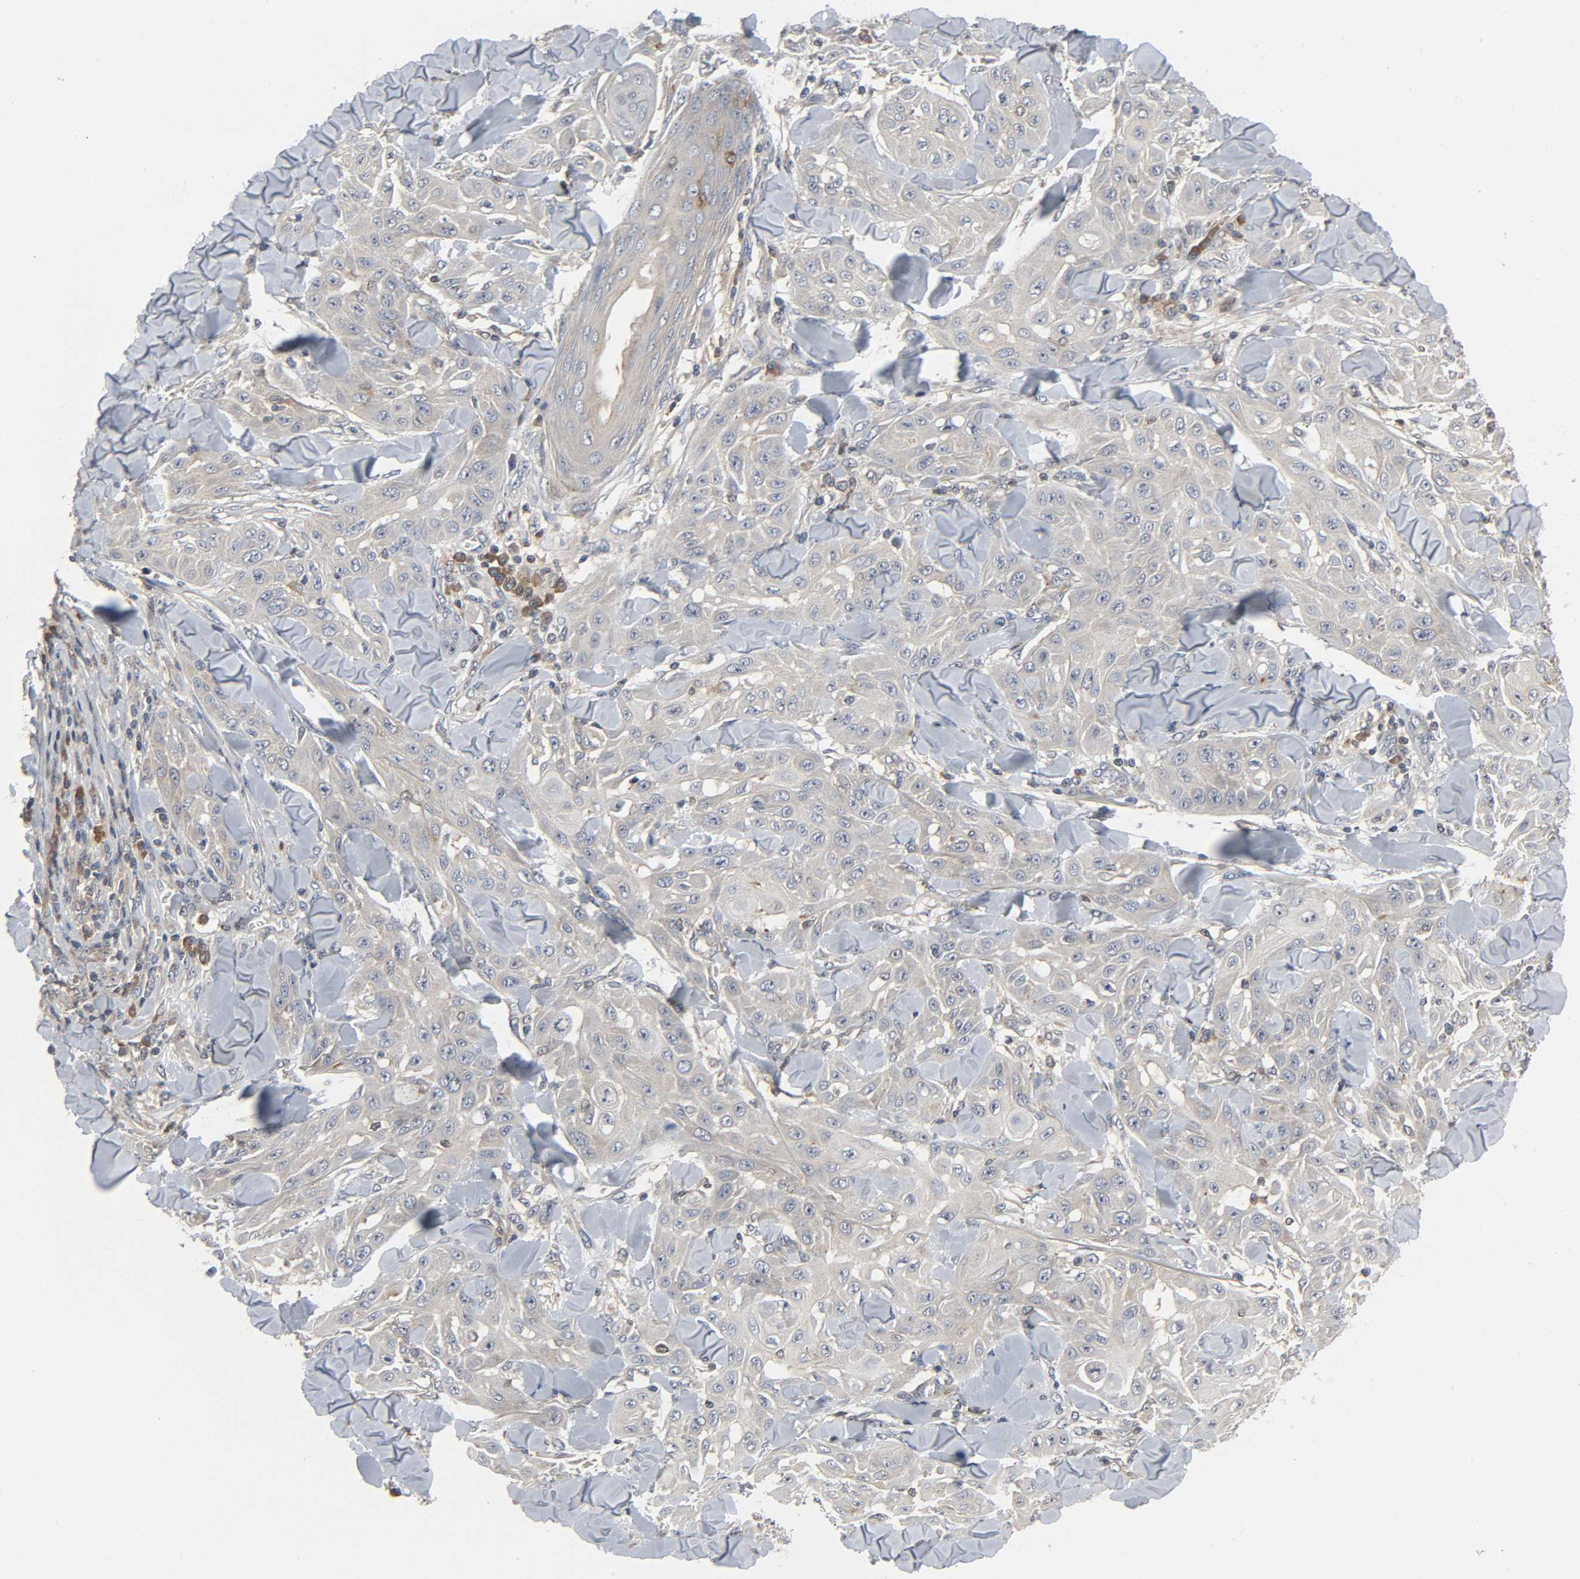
{"staining": {"intensity": "moderate", "quantity": "25%-75%", "location": "cytoplasmic/membranous"}, "tissue": "skin cancer", "cell_type": "Tumor cells", "image_type": "cancer", "snomed": [{"axis": "morphology", "description": "Squamous cell carcinoma, NOS"}, {"axis": "topography", "description": "Skin"}], "caption": "Human skin squamous cell carcinoma stained with a brown dye demonstrates moderate cytoplasmic/membranous positive positivity in about 25%-75% of tumor cells.", "gene": "PLEKHA2", "patient": {"sex": "male", "age": 24}}